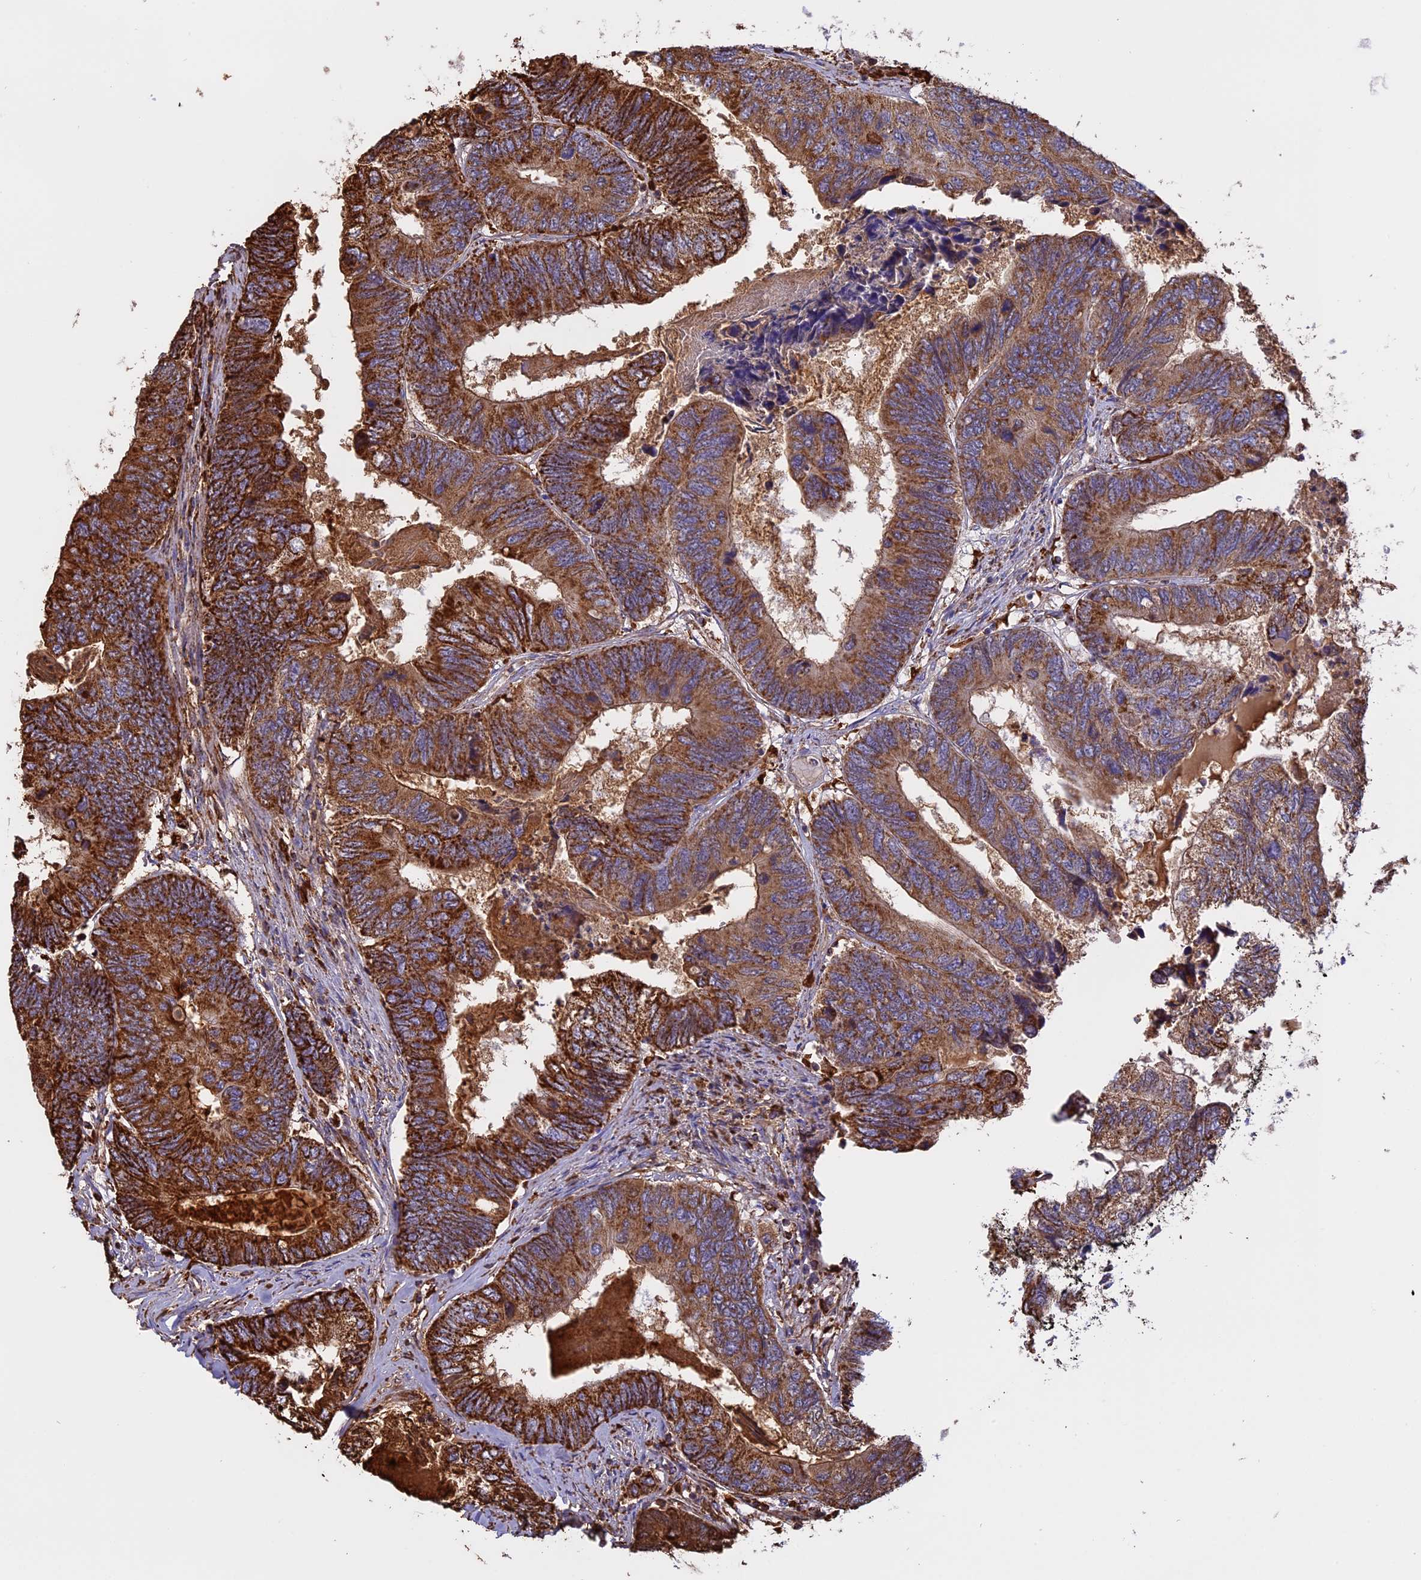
{"staining": {"intensity": "strong", "quantity": ">75%", "location": "cytoplasmic/membranous"}, "tissue": "colorectal cancer", "cell_type": "Tumor cells", "image_type": "cancer", "snomed": [{"axis": "morphology", "description": "Adenocarcinoma, NOS"}, {"axis": "topography", "description": "Colon"}], "caption": "Brown immunohistochemical staining in human colorectal cancer displays strong cytoplasmic/membranous positivity in about >75% of tumor cells. (DAB IHC, brown staining for protein, blue staining for nuclei).", "gene": "KCNG1", "patient": {"sex": "female", "age": 67}}